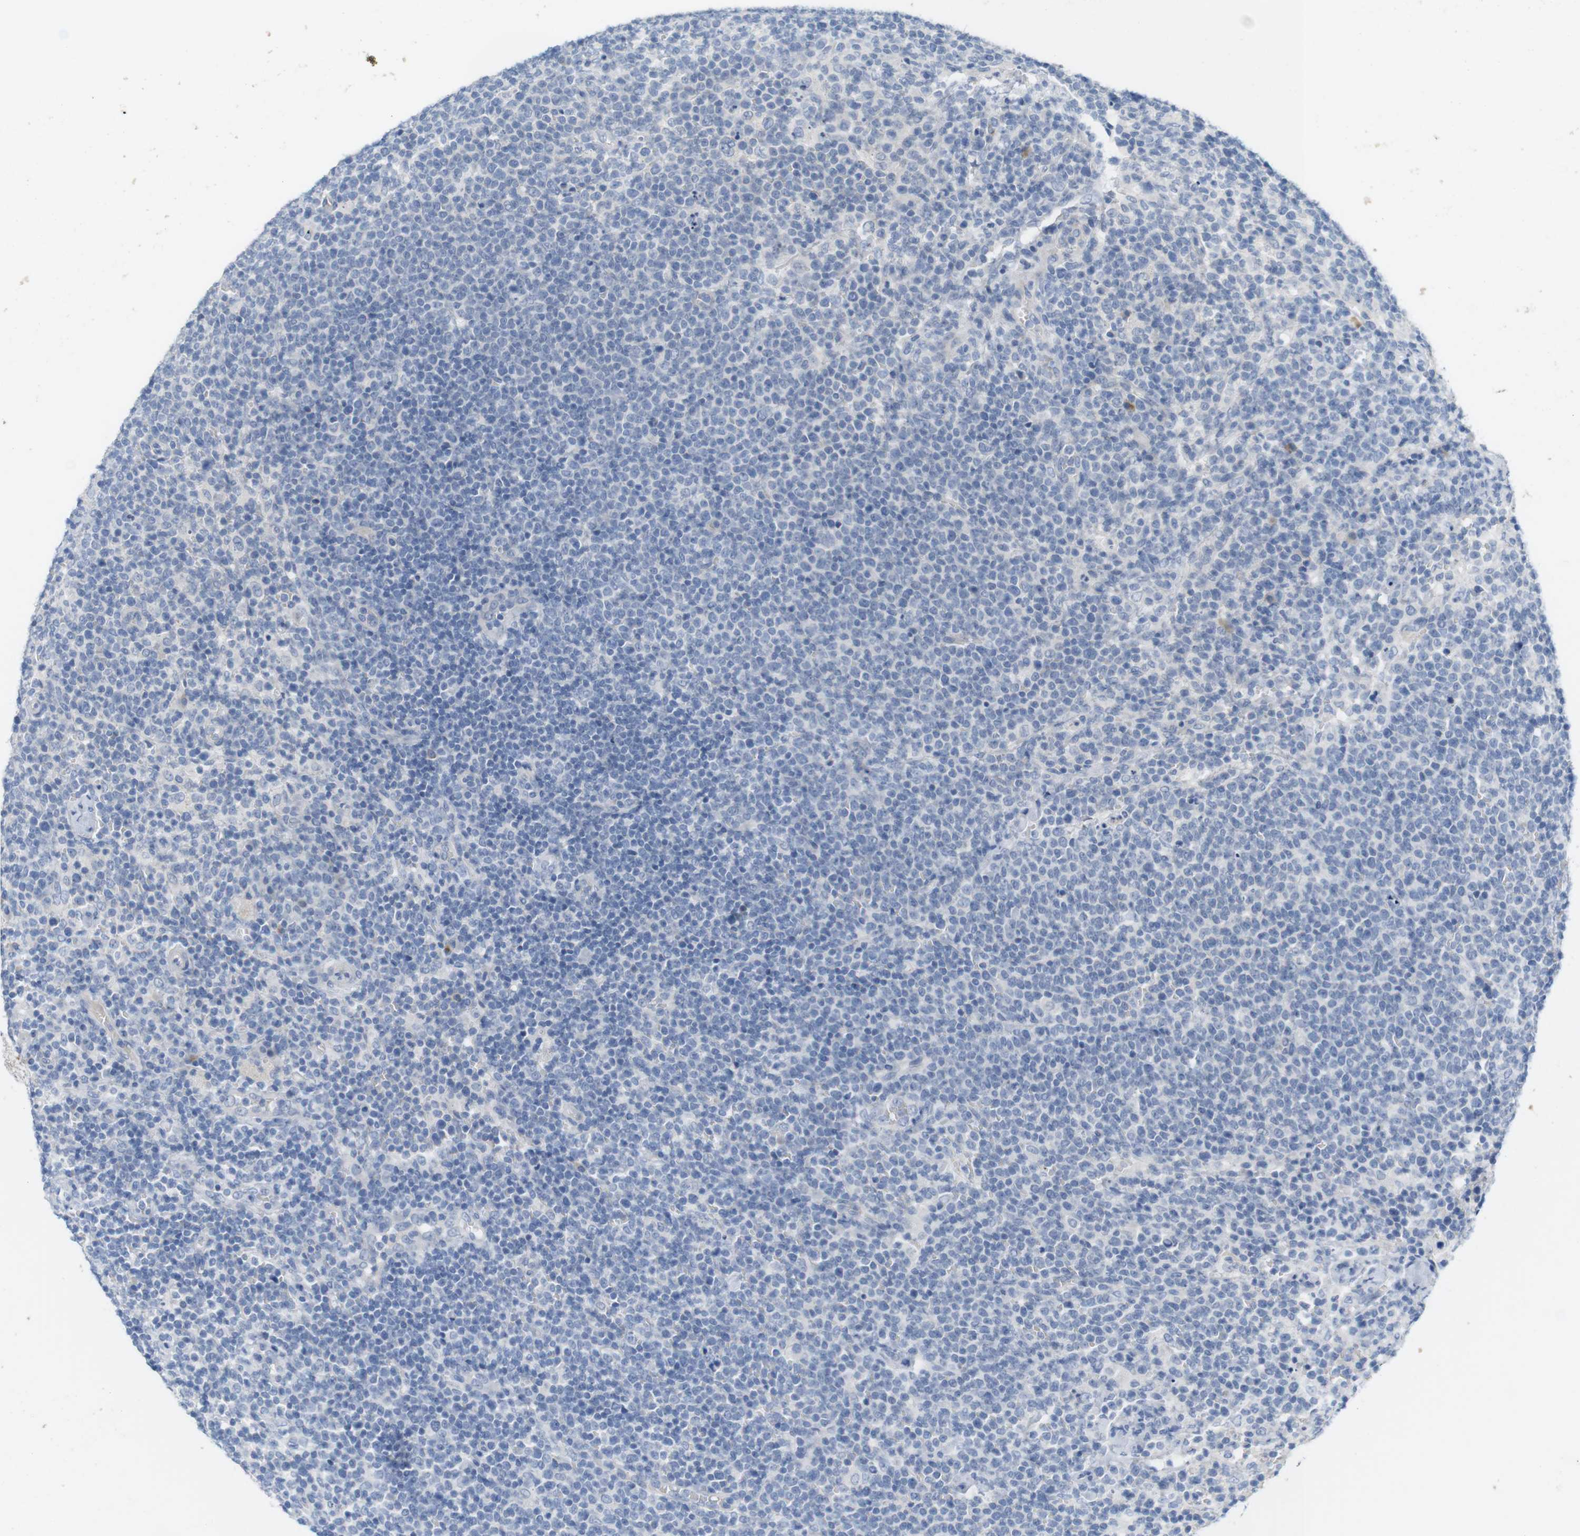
{"staining": {"intensity": "negative", "quantity": "none", "location": "none"}, "tissue": "lymphoma", "cell_type": "Tumor cells", "image_type": "cancer", "snomed": [{"axis": "morphology", "description": "Malignant lymphoma, non-Hodgkin's type, High grade"}, {"axis": "topography", "description": "Lymph node"}], "caption": "DAB immunohistochemical staining of malignant lymphoma, non-Hodgkin's type (high-grade) demonstrates no significant positivity in tumor cells.", "gene": "RGS9", "patient": {"sex": "male", "age": 61}}